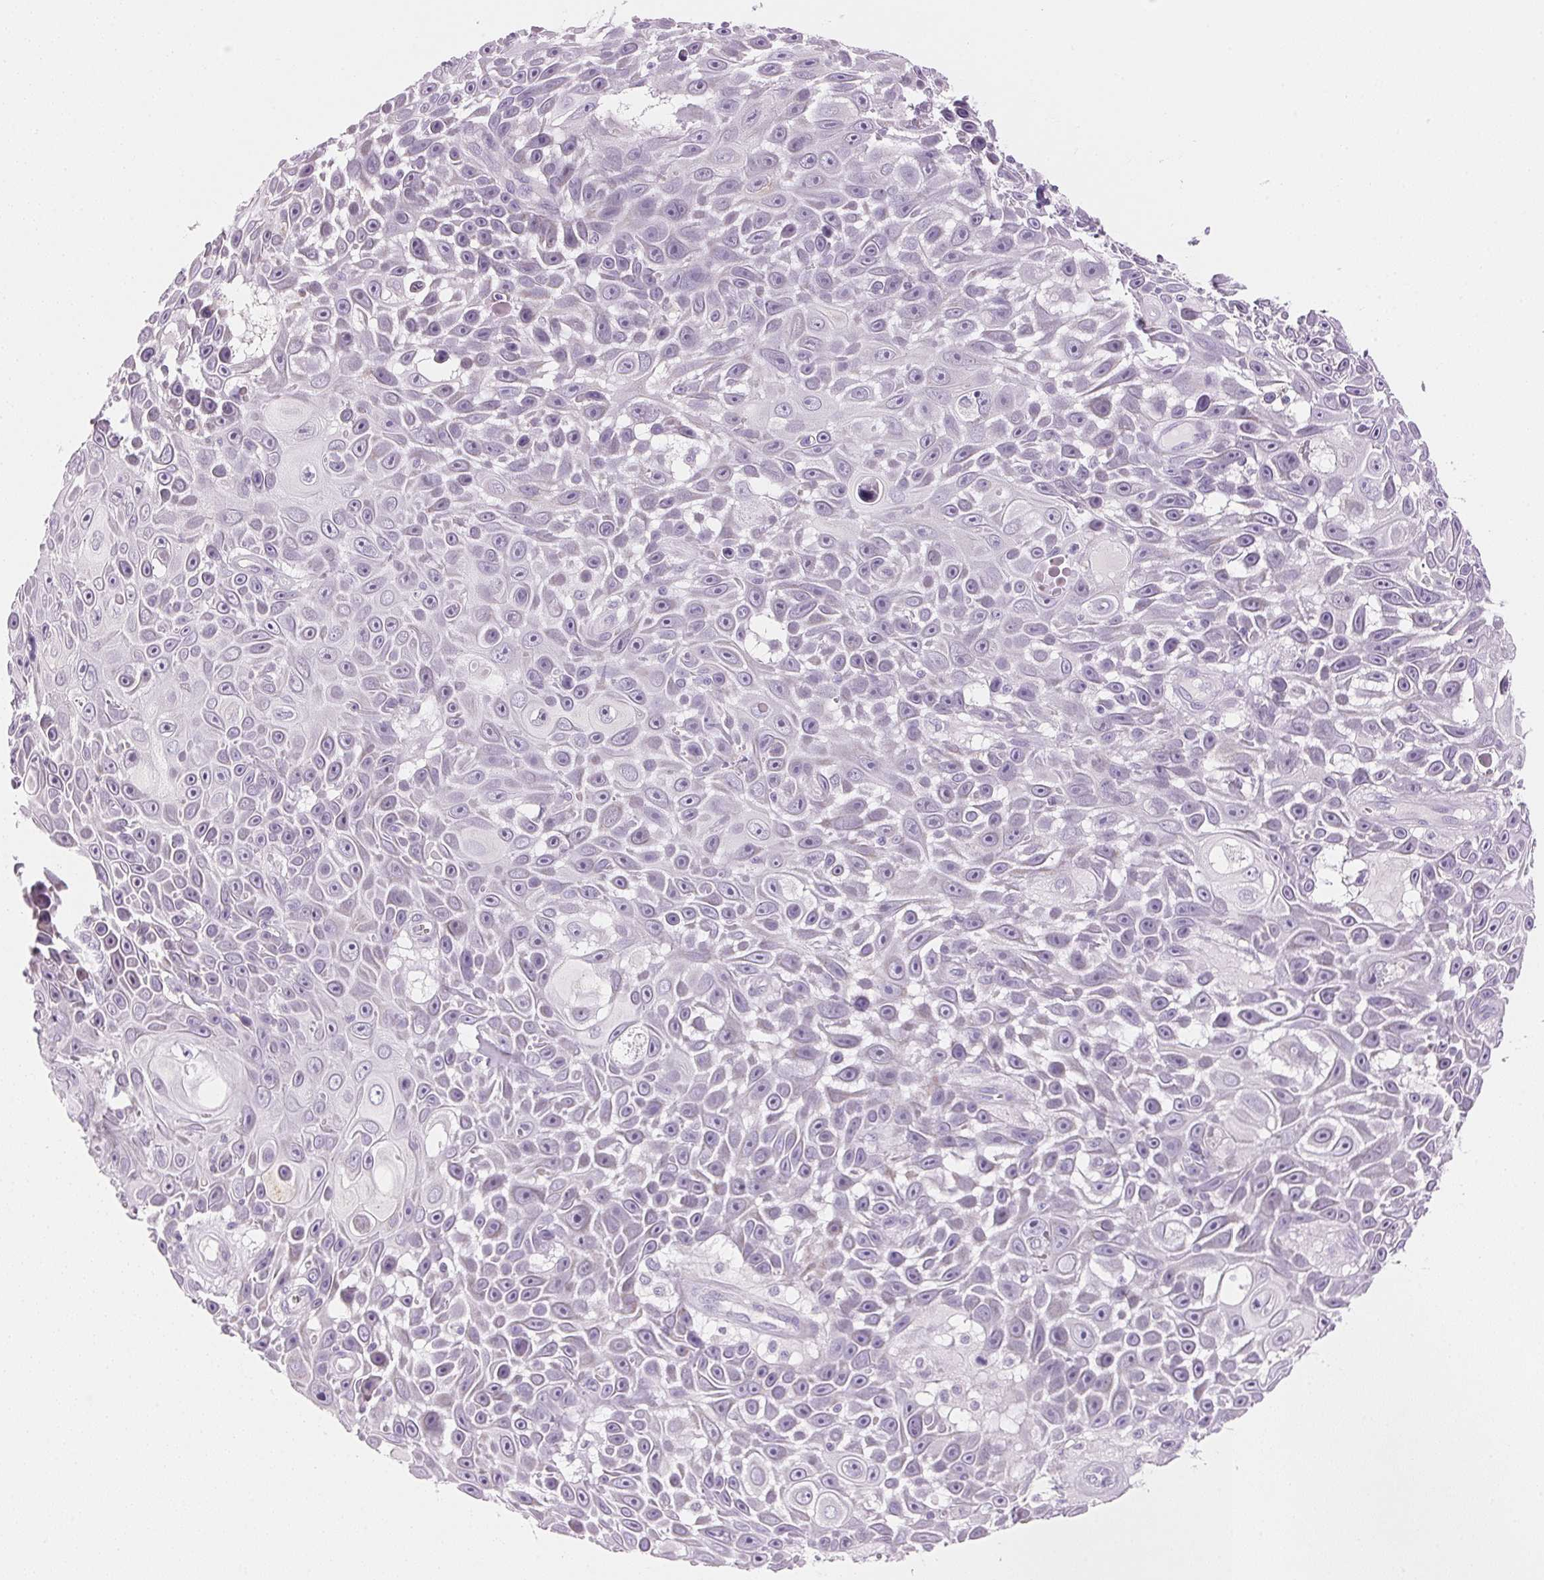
{"staining": {"intensity": "negative", "quantity": "none", "location": "none"}, "tissue": "skin cancer", "cell_type": "Tumor cells", "image_type": "cancer", "snomed": [{"axis": "morphology", "description": "Squamous cell carcinoma, NOS"}, {"axis": "topography", "description": "Skin"}], "caption": "Immunohistochemistry (IHC) image of skin squamous cell carcinoma stained for a protein (brown), which shows no staining in tumor cells. (DAB (3,3'-diaminobenzidine) immunohistochemistry (IHC), high magnification).", "gene": "CYP11B1", "patient": {"sex": "male", "age": 82}}